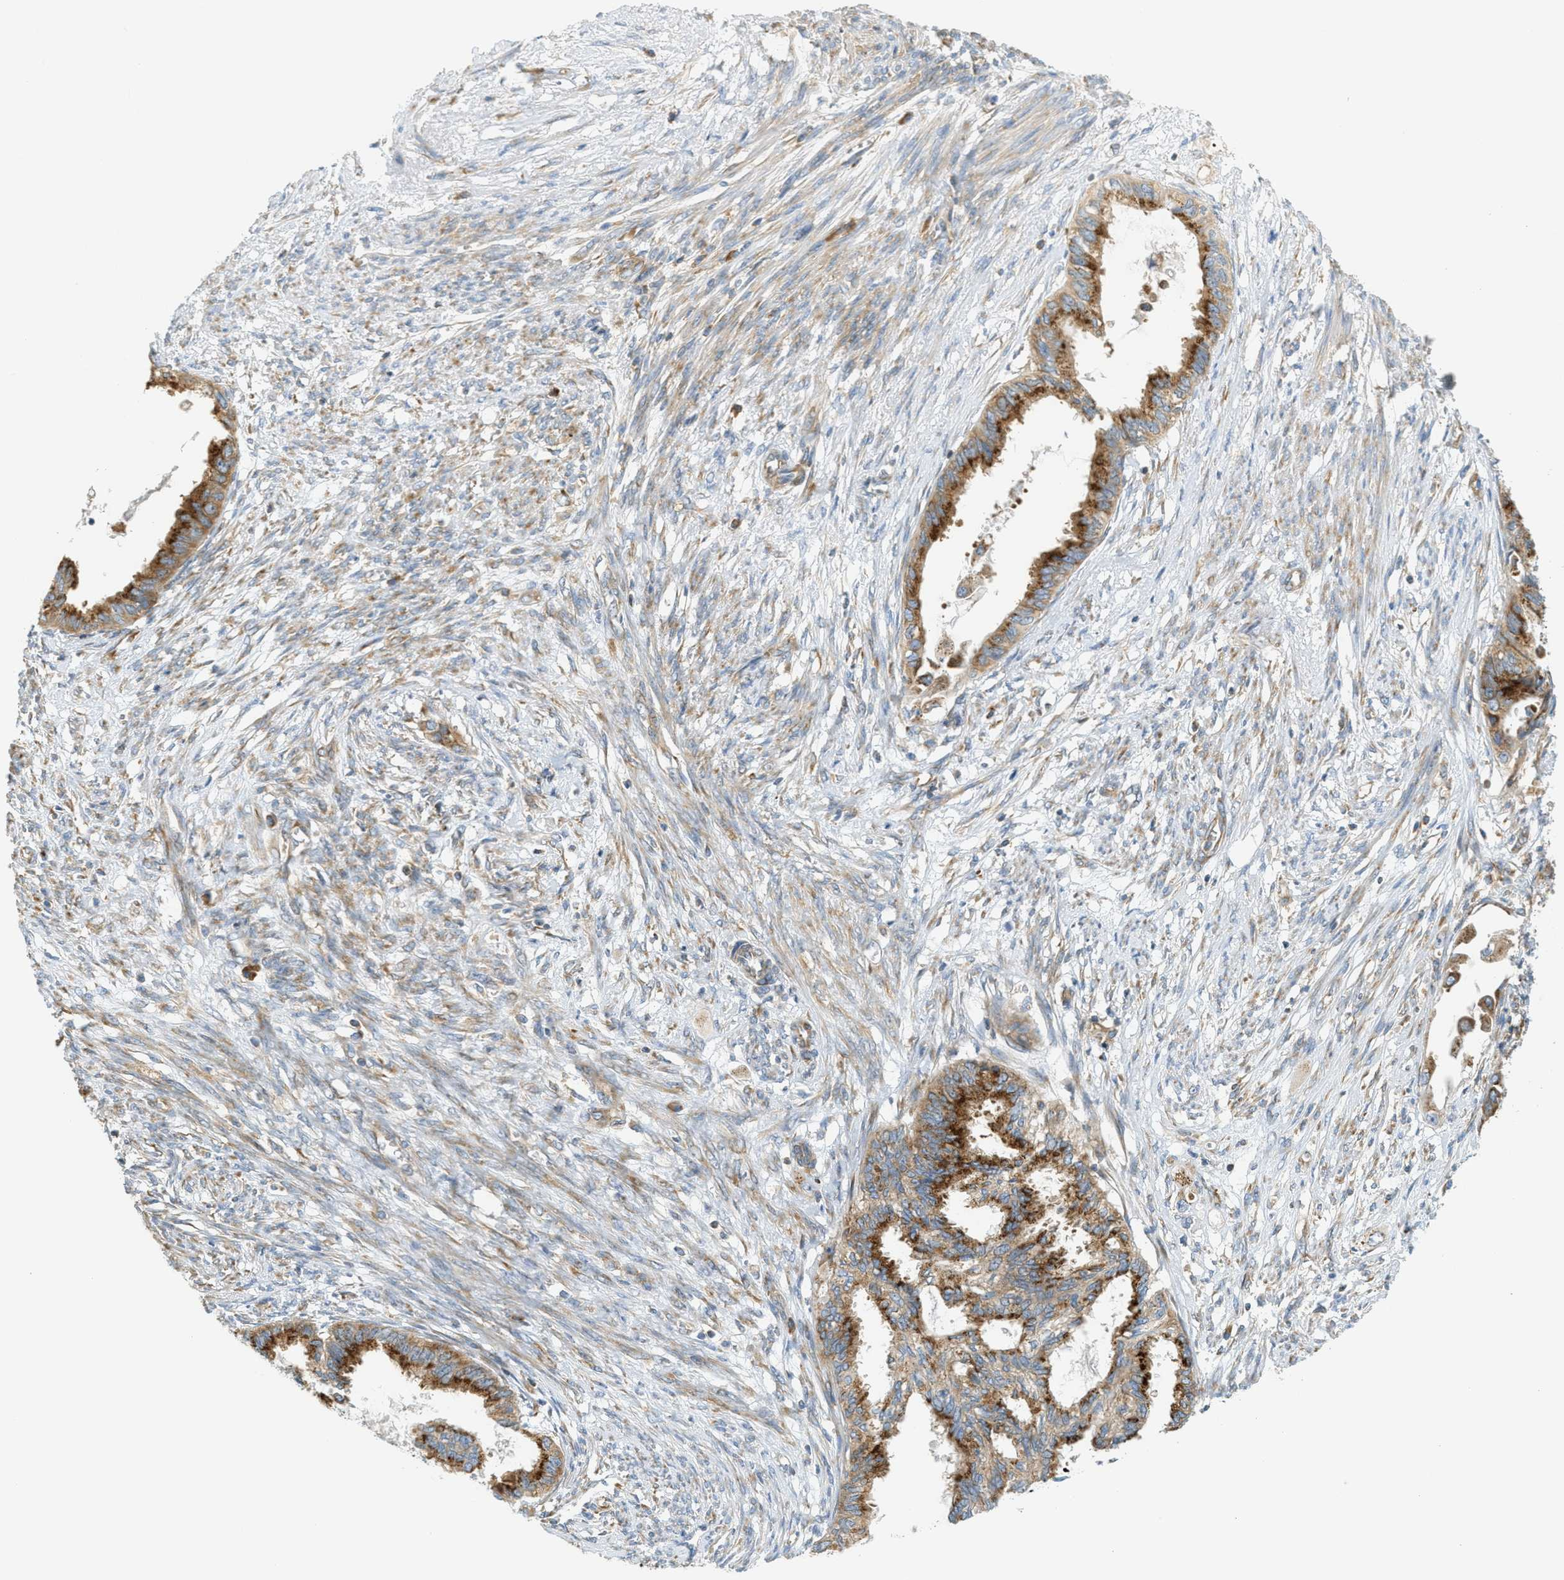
{"staining": {"intensity": "strong", "quantity": ">75%", "location": "cytoplasmic/membranous"}, "tissue": "cervical cancer", "cell_type": "Tumor cells", "image_type": "cancer", "snomed": [{"axis": "morphology", "description": "Normal tissue, NOS"}, {"axis": "morphology", "description": "Adenocarcinoma, NOS"}, {"axis": "topography", "description": "Cervix"}, {"axis": "topography", "description": "Endometrium"}], "caption": "This micrograph reveals IHC staining of human cervical cancer (adenocarcinoma), with high strong cytoplasmic/membranous expression in approximately >75% of tumor cells.", "gene": "ABCF1", "patient": {"sex": "female", "age": 86}}